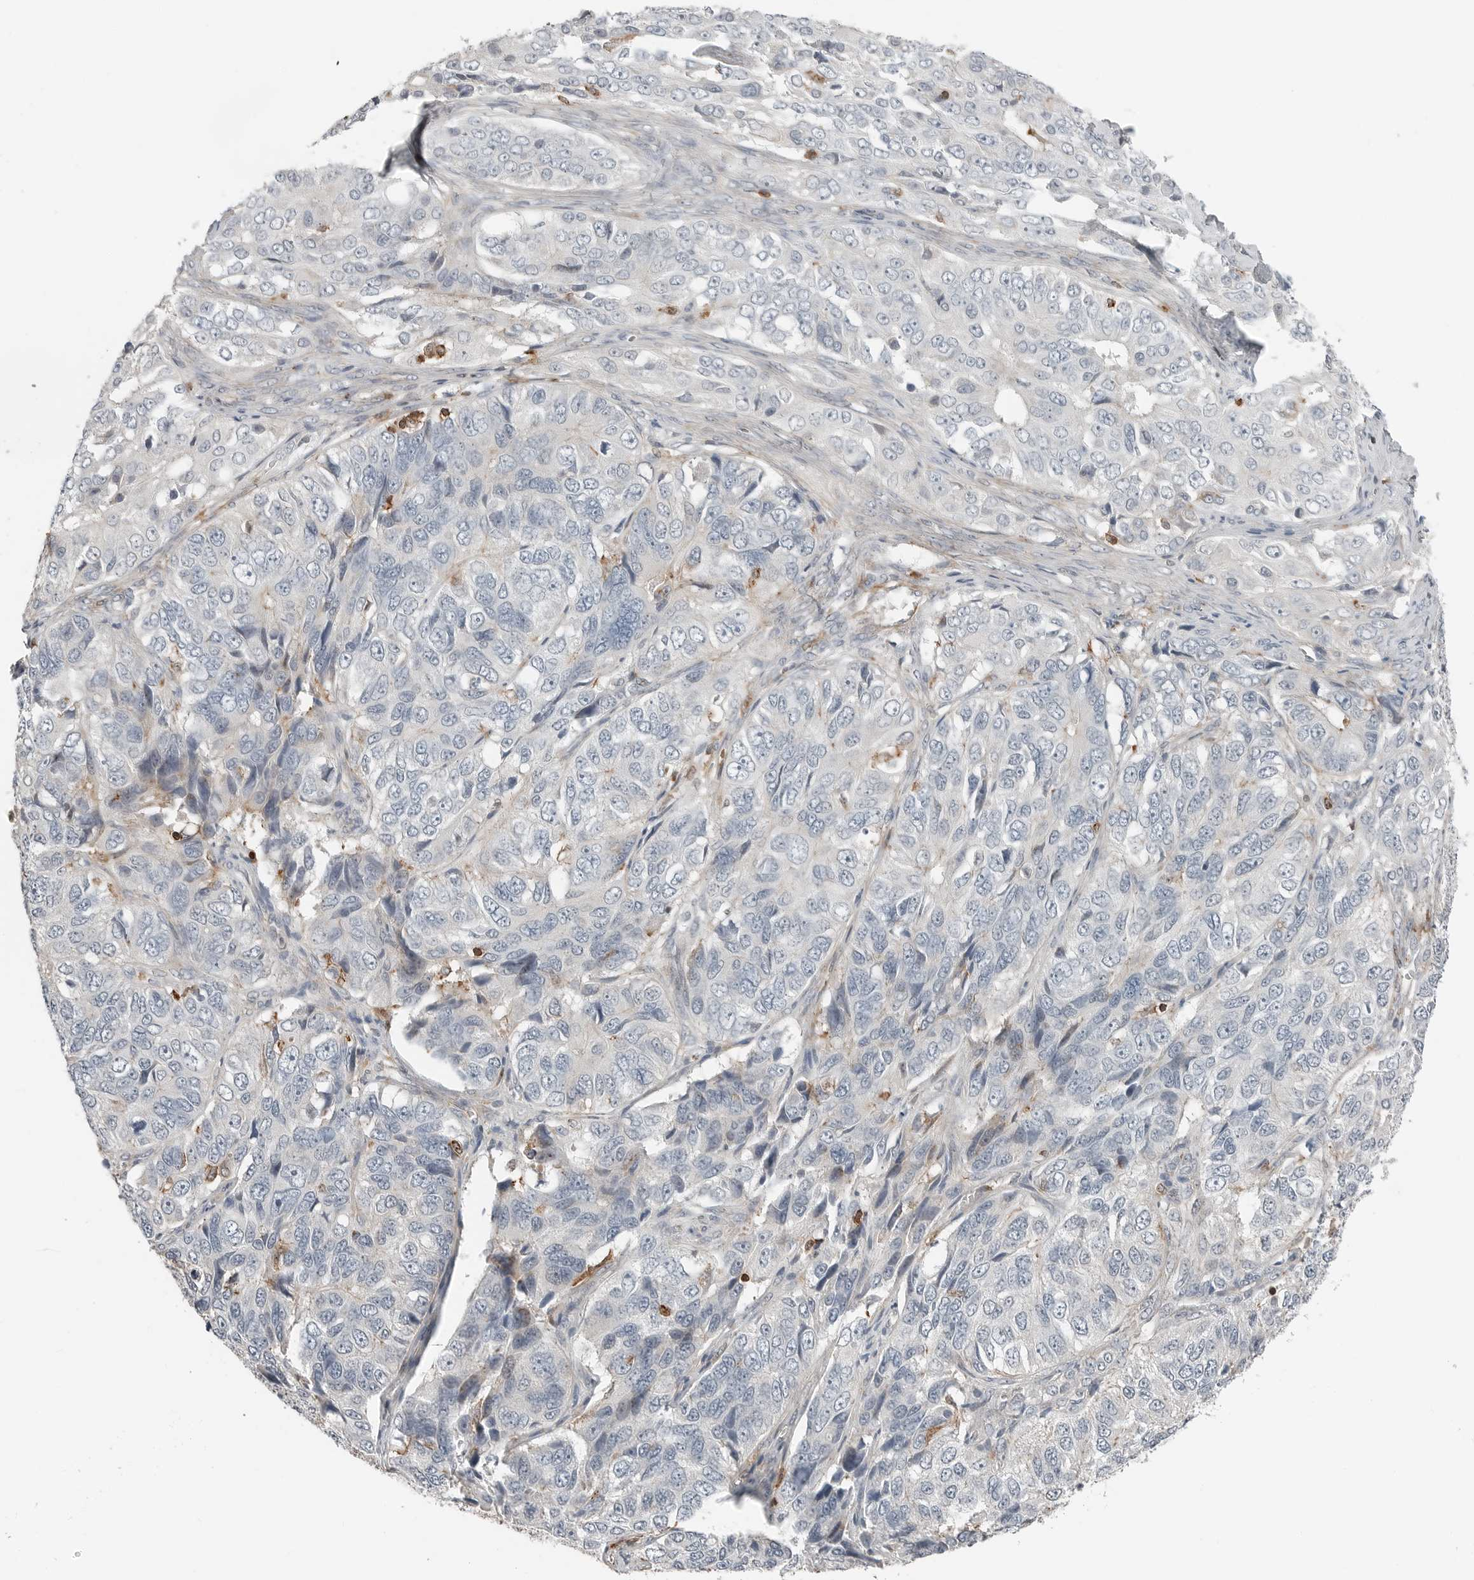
{"staining": {"intensity": "negative", "quantity": "none", "location": "none"}, "tissue": "ovarian cancer", "cell_type": "Tumor cells", "image_type": "cancer", "snomed": [{"axis": "morphology", "description": "Carcinoma, endometroid"}, {"axis": "topography", "description": "Ovary"}], "caption": "An immunohistochemistry photomicrograph of ovarian cancer (endometroid carcinoma) is shown. There is no staining in tumor cells of ovarian cancer (endometroid carcinoma).", "gene": "LEFTY2", "patient": {"sex": "female", "age": 51}}